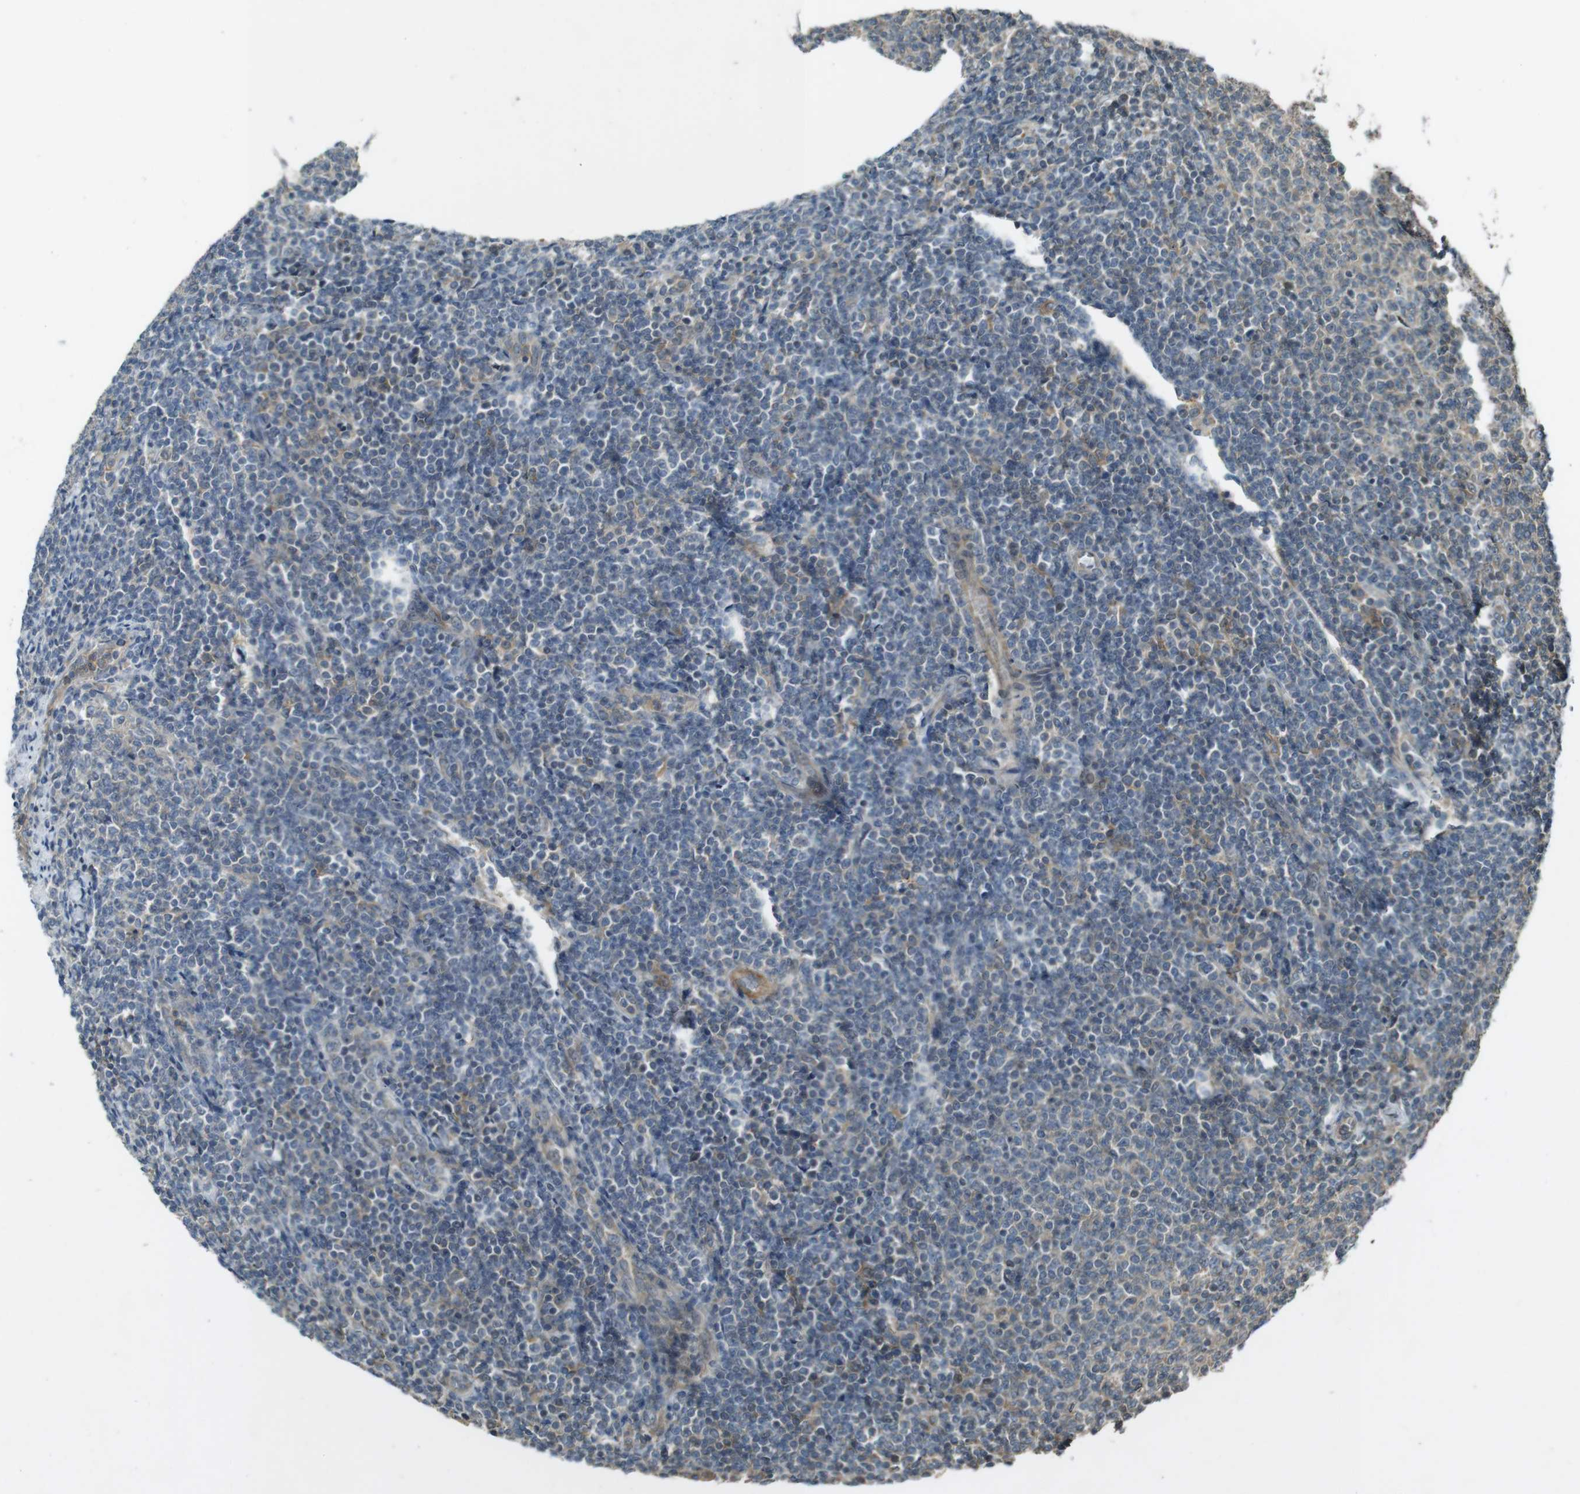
{"staining": {"intensity": "negative", "quantity": "none", "location": "none"}, "tissue": "lymphoma", "cell_type": "Tumor cells", "image_type": "cancer", "snomed": [{"axis": "morphology", "description": "Malignant lymphoma, non-Hodgkin's type, Low grade"}, {"axis": "topography", "description": "Lymph node"}], "caption": "Tumor cells are negative for brown protein staining in malignant lymphoma, non-Hodgkin's type (low-grade).", "gene": "ZYX", "patient": {"sex": "male", "age": 66}}